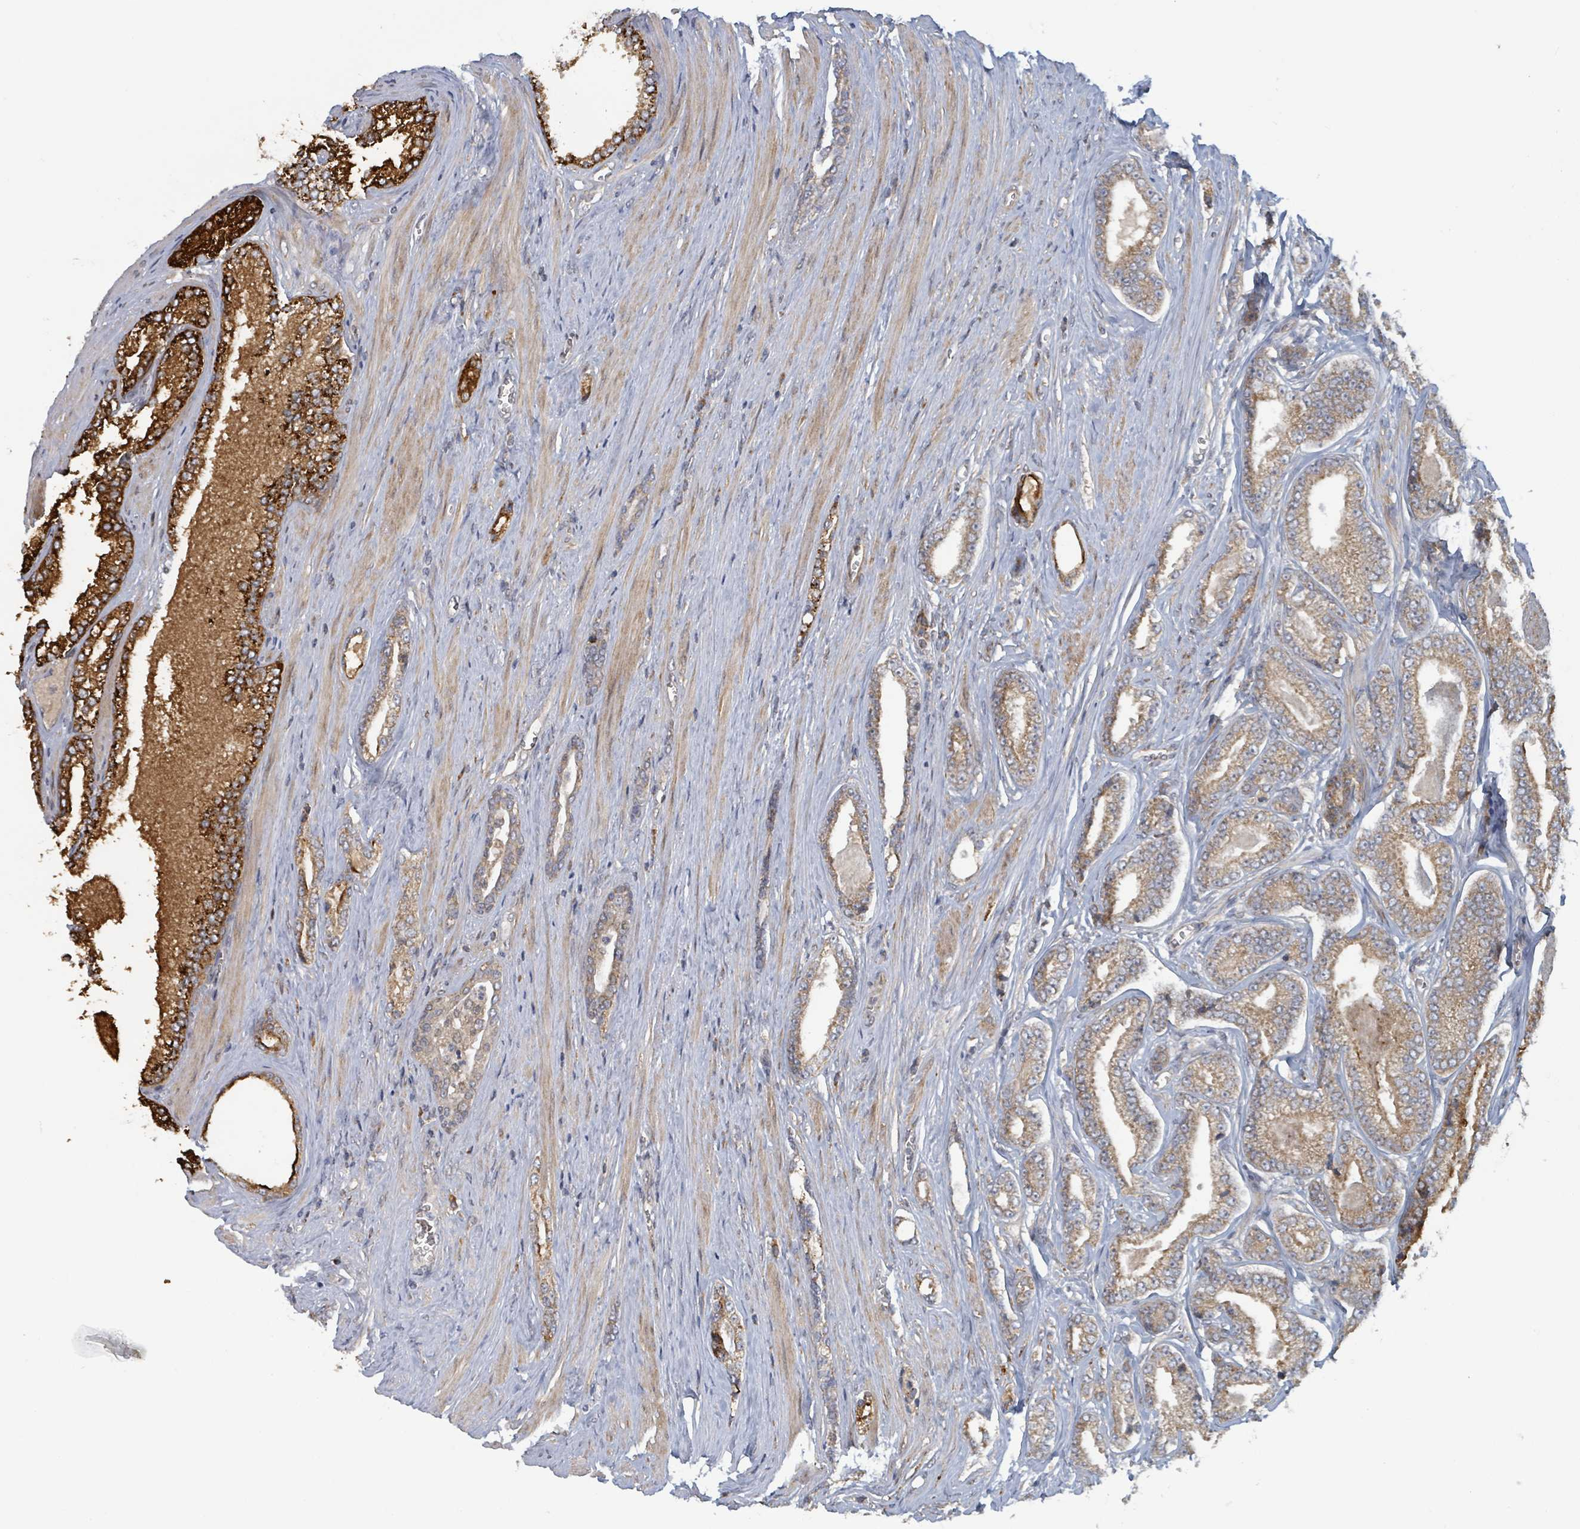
{"staining": {"intensity": "strong", "quantity": "25%-75%", "location": "cytoplasmic/membranous"}, "tissue": "prostate cancer", "cell_type": "Tumor cells", "image_type": "cancer", "snomed": [{"axis": "morphology", "description": "Adenocarcinoma, NOS"}, {"axis": "topography", "description": "Prostate and seminal vesicle, NOS"}], "caption": "DAB immunohistochemical staining of prostate cancer demonstrates strong cytoplasmic/membranous protein positivity in approximately 25%-75% of tumor cells.", "gene": "HIVEP1", "patient": {"sex": "male", "age": 76}}